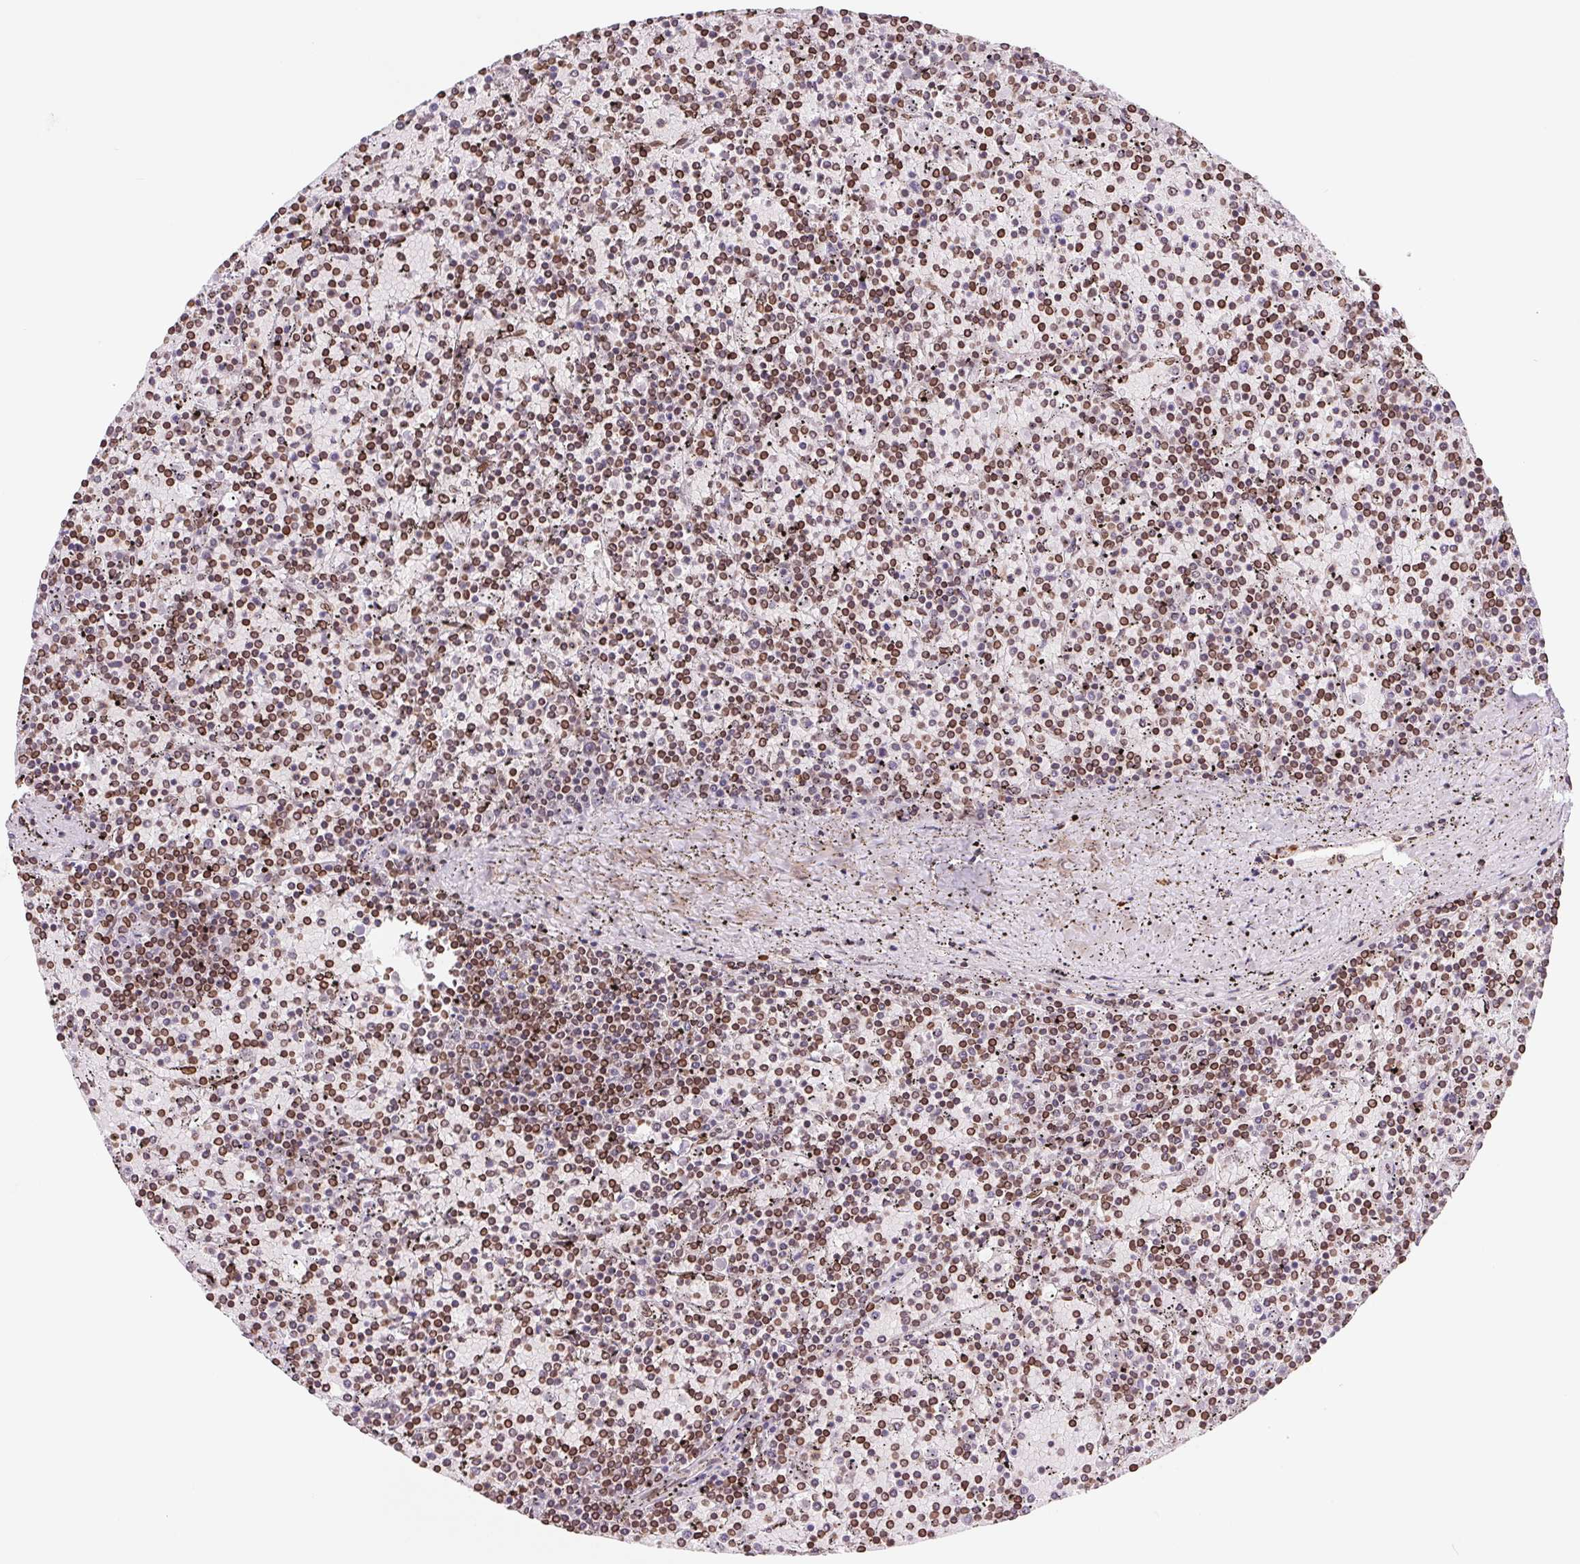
{"staining": {"intensity": "moderate", "quantity": ">75%", "location": "cytoplasmic/membranous,nuclear"}, "tissue": "lymphoma", "cell_type": "Tumor cells", "image_type": "cancer", "snomed": [{"axis": "morphology", "description": "Malignant lymphoma, non-Hodgkin's type, Low grade"}, {"axis": "topography", "description": "Spleen"}], "caption": "Low-grade malignant lymphoma, non-Hodgkin's type stained for a protein (brown) reveals moderate cytoplasmic/membranous and nuclear positive expression in approximately >75% of tumor cells.", "gene": "LMNB2", "patient": {"sex": "female", "age": 77}}